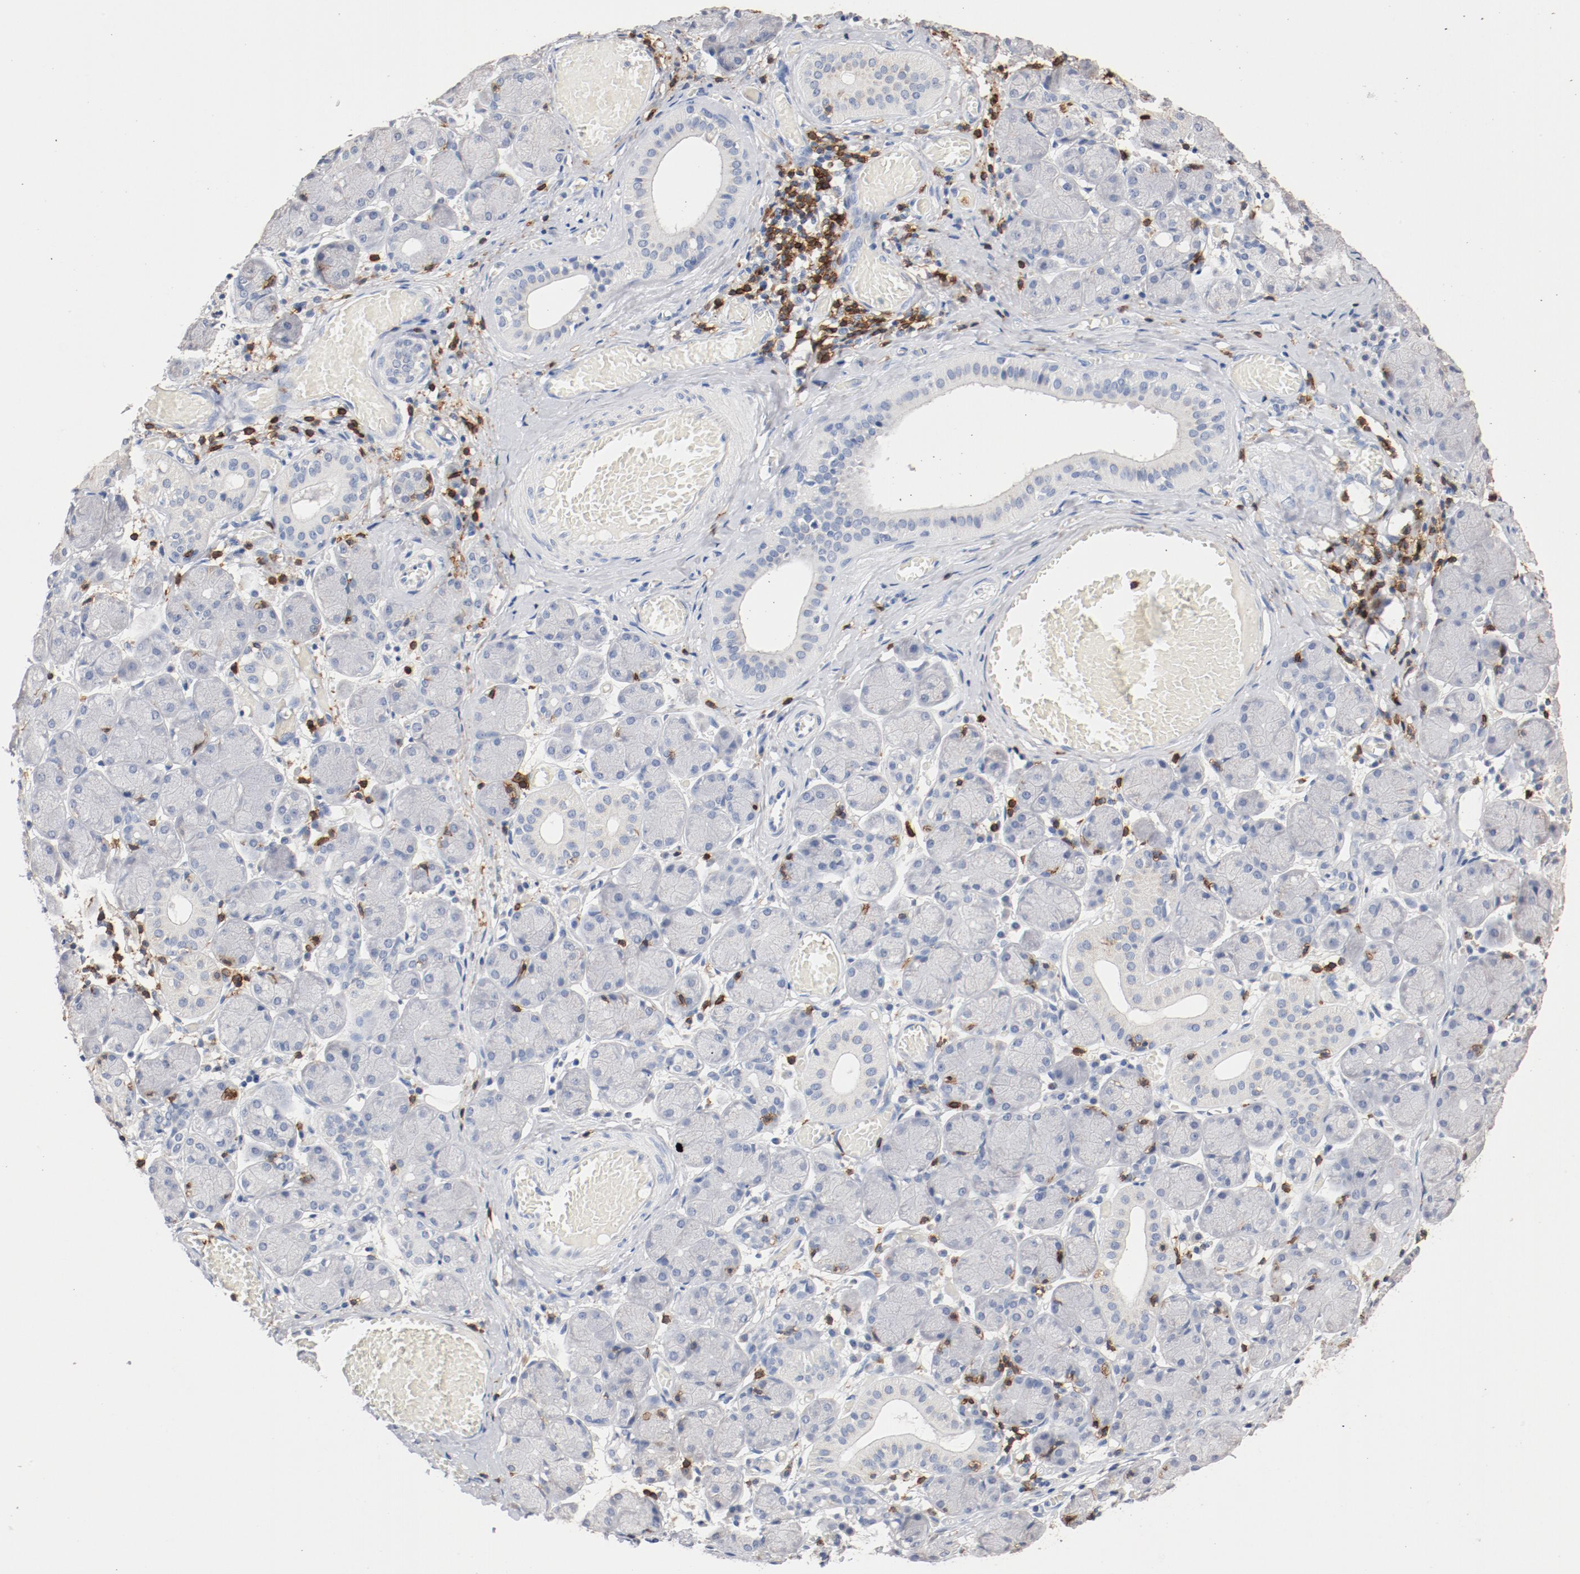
{"staining": {"intensity": "negative", "quantity": "none", "location": "none"}, "tissue": "salivary gland", "cell_type": "Glandular cells", "image_type": "normal", "snomed": [{"axis": "morphology", "description": "Normal tissue, NOS"}, {"axis": "topography", "description": "Salivary gland"}], "caption": "IHC of unremarkable human salivary gland exhibits no positivity in glandular cells. (Brightfield microscopy of DAB immunohistochemistry at high magnification).", "gene": "CD247", "patient": {"sex": "female", "age": 24}}